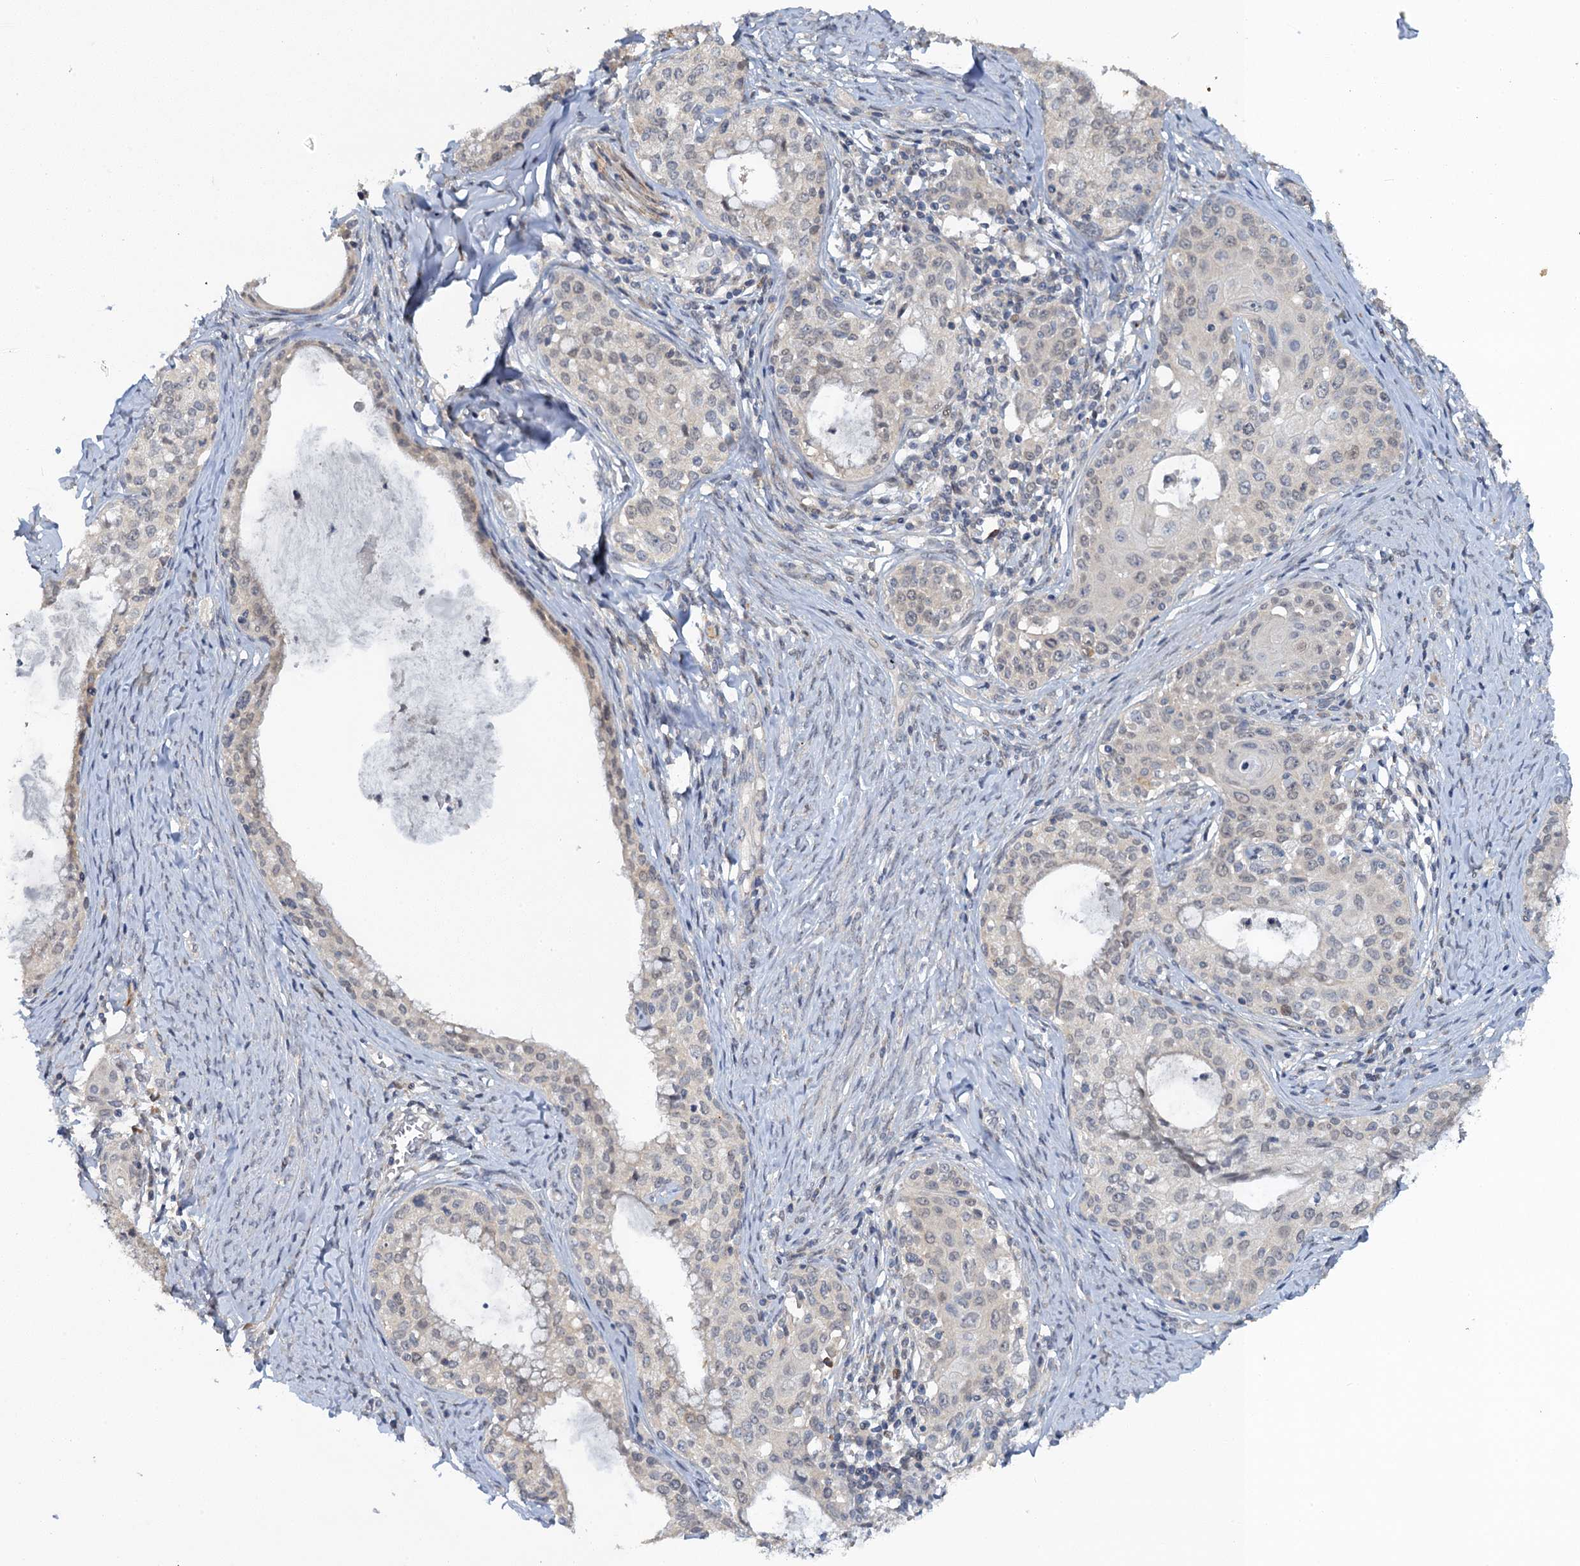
{"staining": {"intensity": "negative", "quantity": "none", "location": "none"}, "tissue": "cervical cancer", "cell_type": "Tumor cells", "image_type": "cancer", "snomed": [{"axis": "morphology", "description": "Squamous cell carcinoma, NOS"}, {"axis": "morphology", "description": "Adenocarcinoma, NOS"}, {"axis": "topography", "description": "Cervix"}], "caption": "A high-resolution micrograph shows immunohistochemistry (IHC) staining of adenocarcinoma (cervical), which reveals no significant positivity in tumor cells.", "gene": "MRFAP1", "patient": {"sex": "female", "age": 52}}